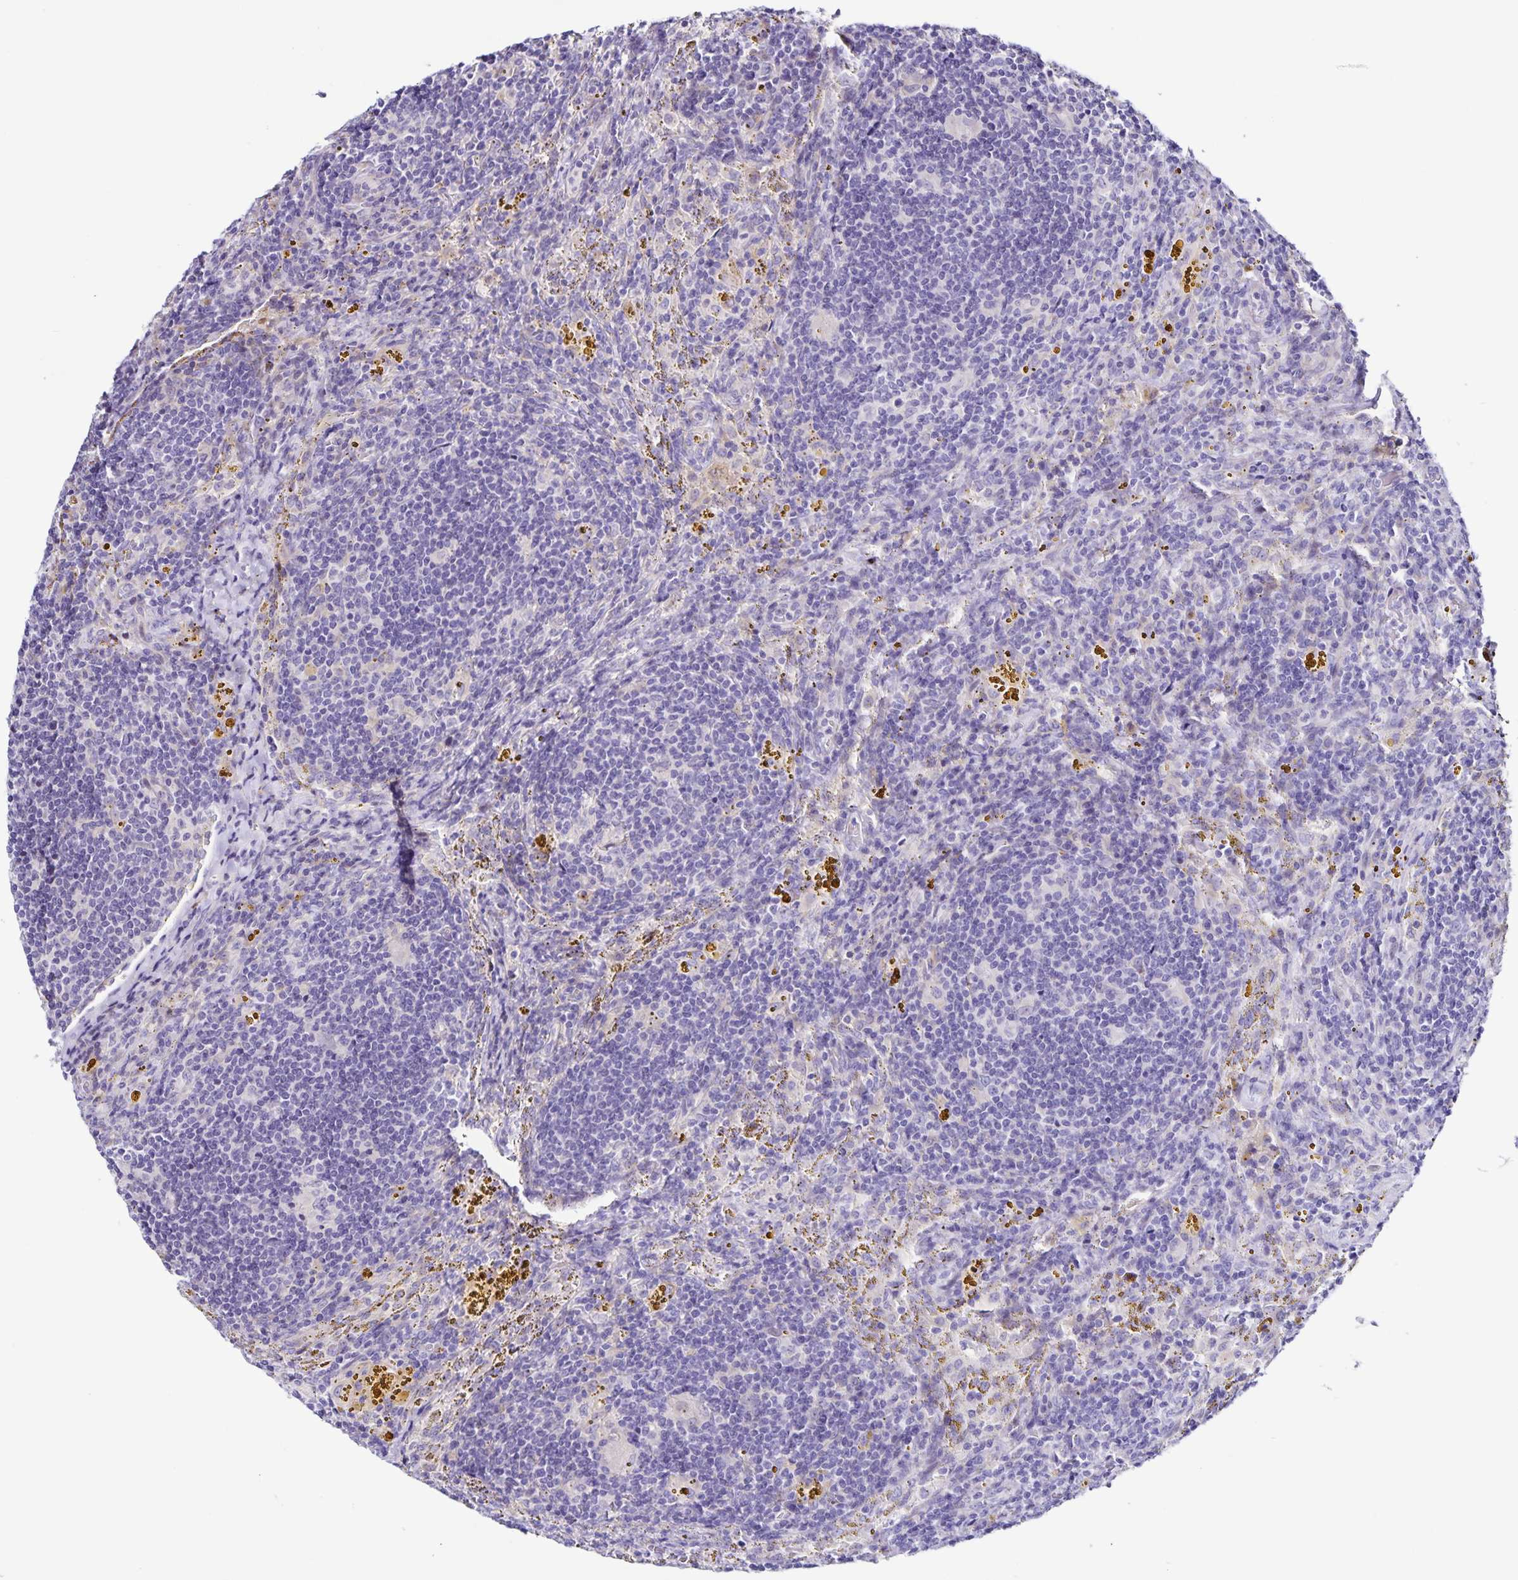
{"staining": {"intensity": "negative", "quantity": "none", "location": "none"}, "tissue": "lymphoma", "cell_type": "Tumor cells", "image_type": "cancer", "snomed": [{"axis": "morphology", "description": "Malignant lymphoma, non-Hodgkin's type, Low grade"}, {"axis": "topography", "description": "Spleen"}], "caption": "An IHC image of lymphoma is shown. There is no staining in tumor cells of lymphoma.", "gene": "RNFT2", "patient": {"sex": "female", "age": 70}}